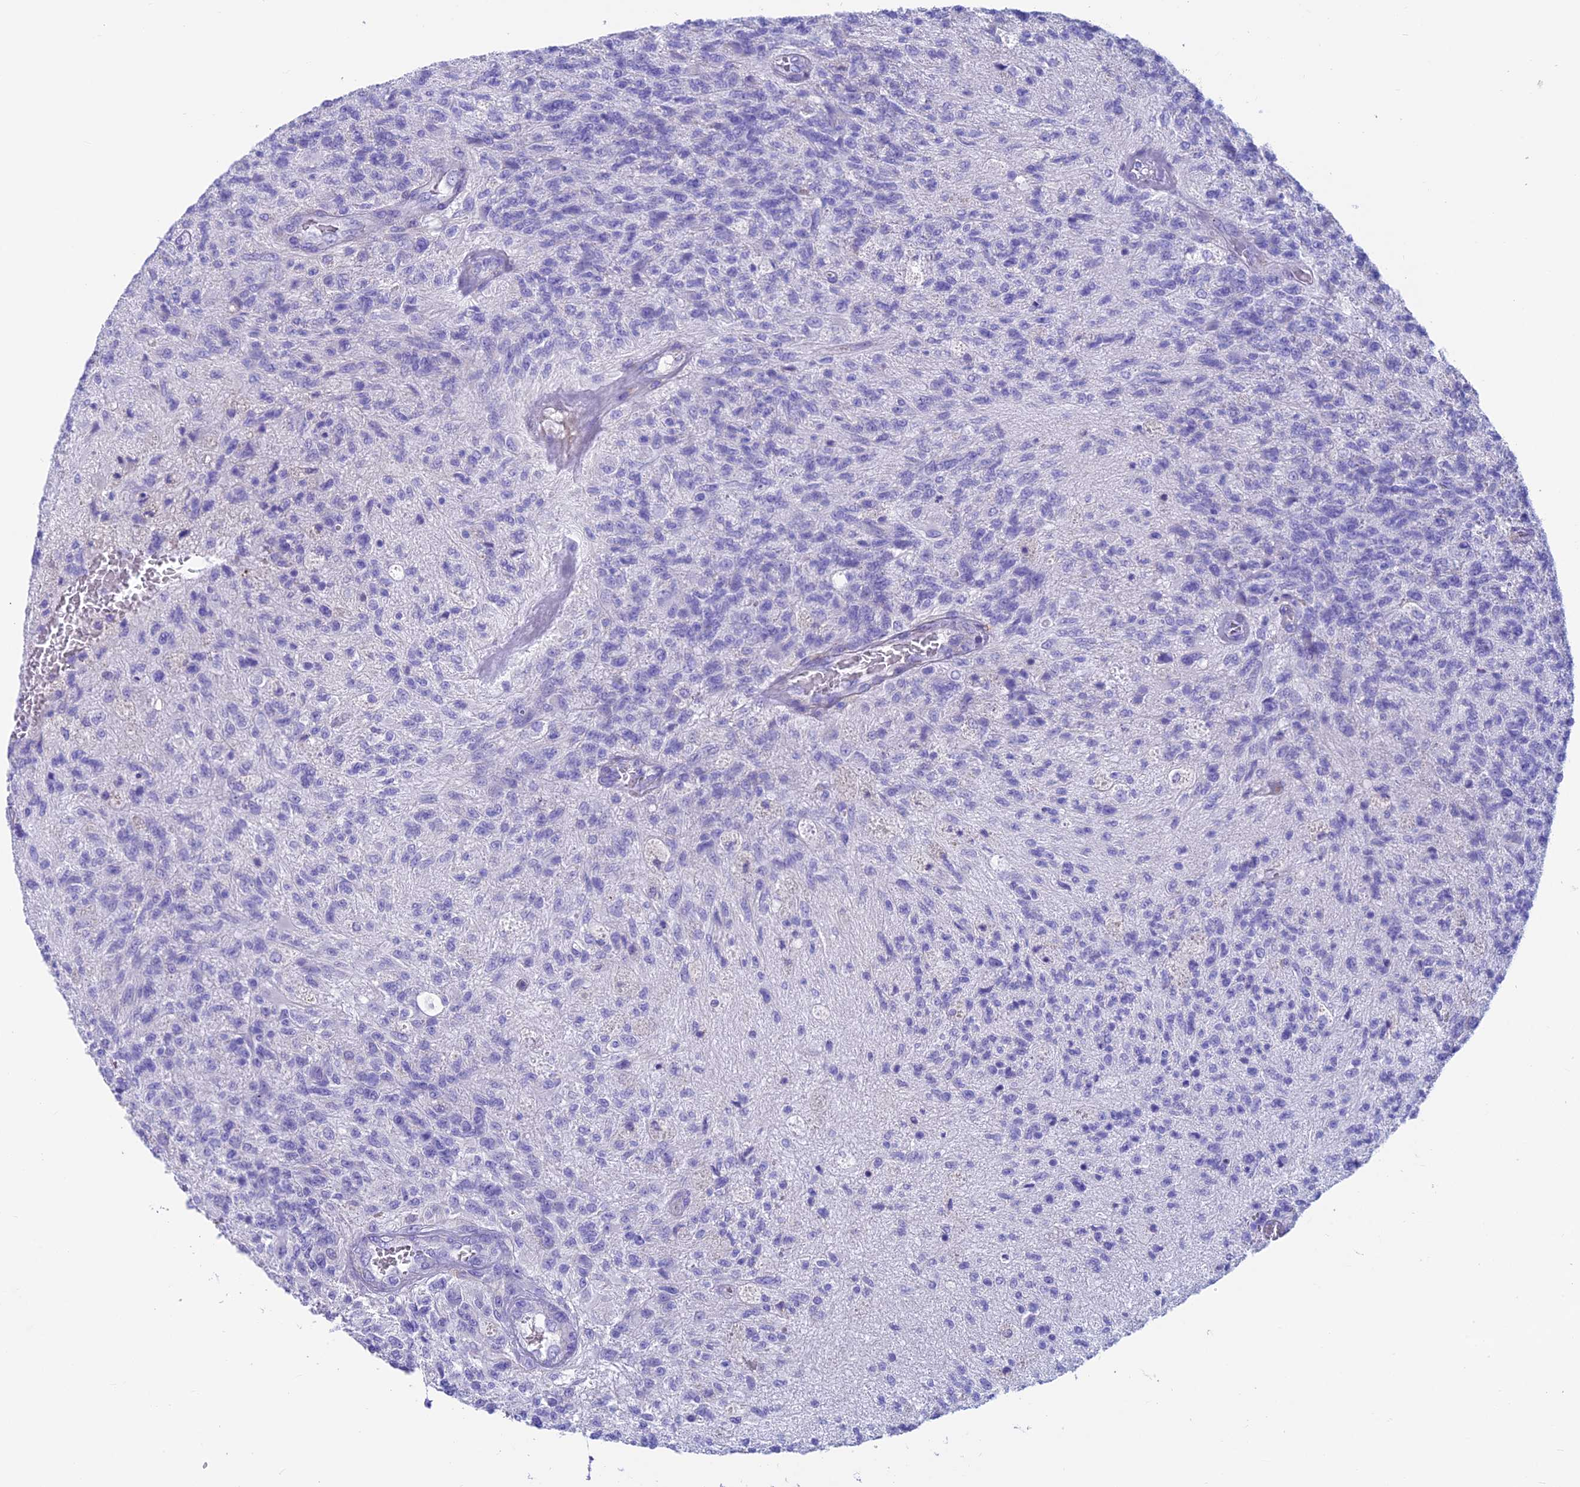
{"staining": {"intensity": "negative", "quantity": "none", "location": "none"}, "tissue": "glioma", "cell_type": "Tumor cells", "image_type": "cancer", "snomed": [{"axis": "morphology", "description": "Glioma, malignant, High grade"}, {"axis": "topography", "description": "Brain"}], "caption": "The photomicrograph exhibits no significant positivity in tumor cells of high-grade glioma (malignant).", "gene": "GNG11", "patient": {"sex": "male", "age": 56}}